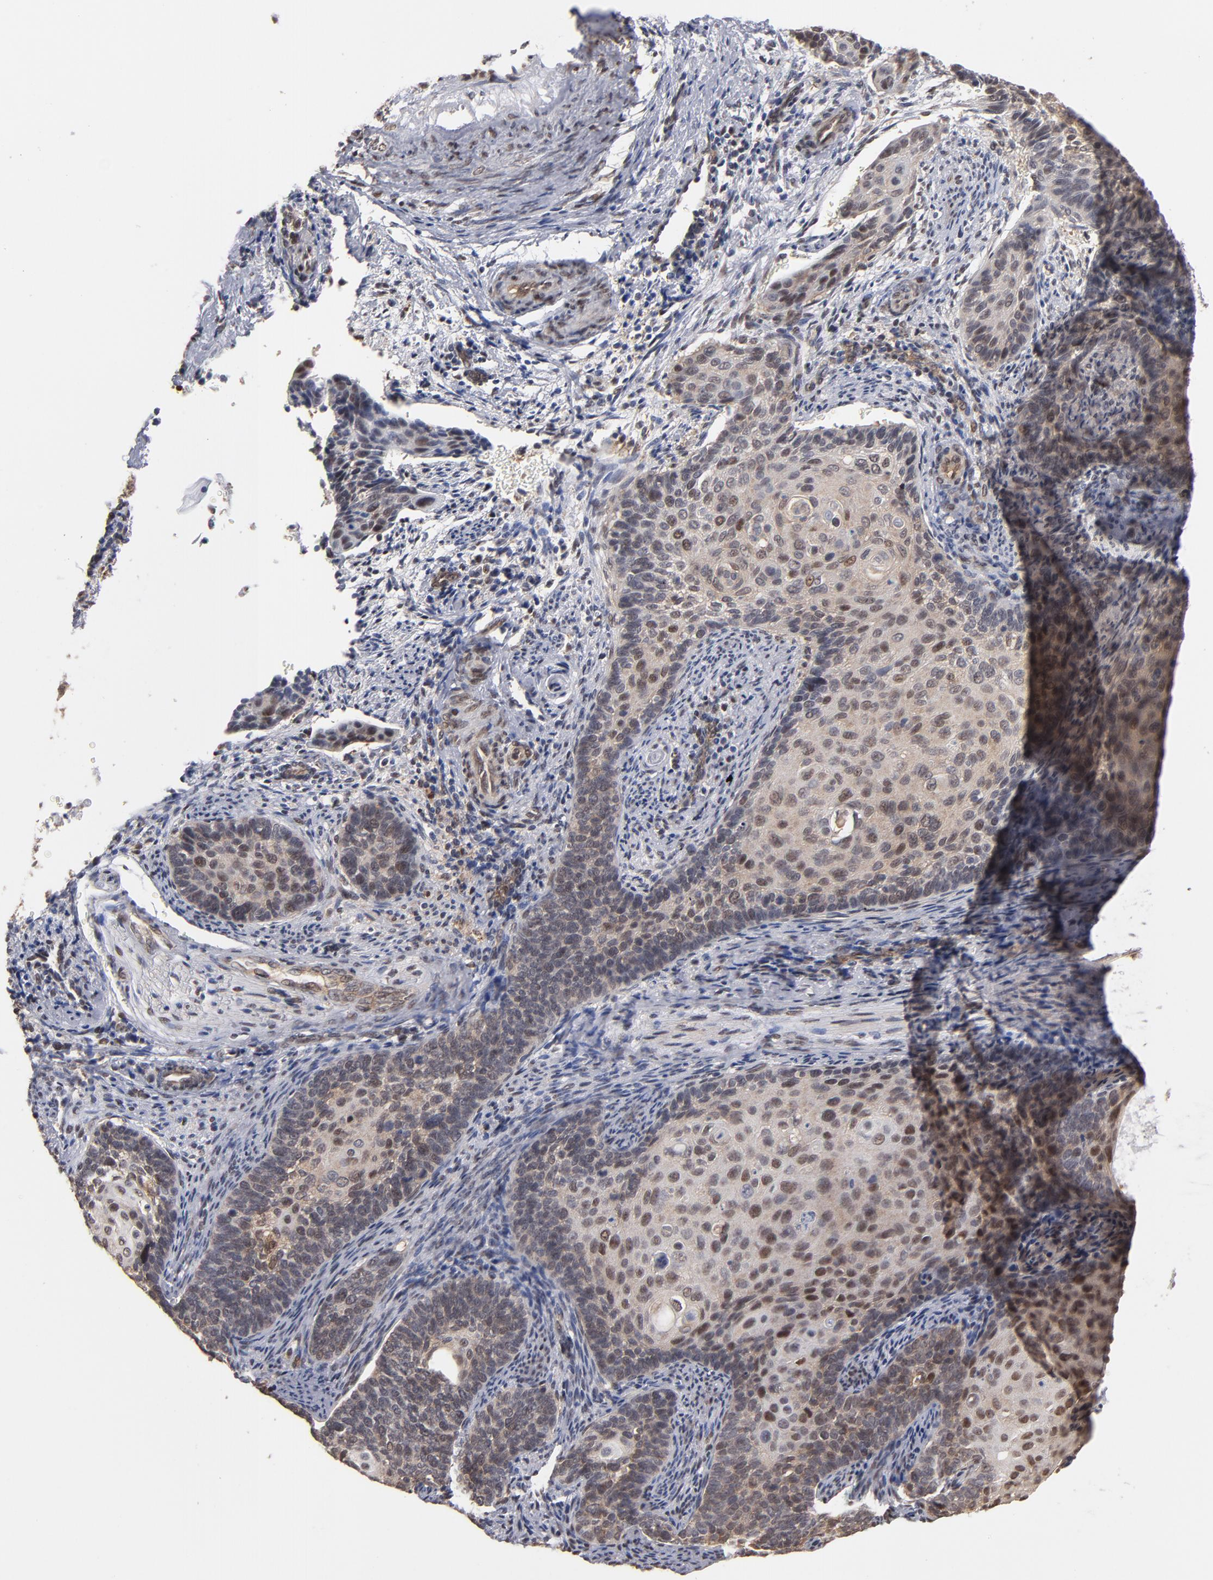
{"staining": {"intensity": "moderate", "quantity": "25%-75%", "location": "cytoplasmic/membranous,nuclear"}, "tissue": "cervical cancer", "cell_type": "Tumor cells", "image_type": "cancer", "snomed": [{"axis": "morphology", "description": "Squamous cell carcinoma, NOS"}, {"axis": "topography", "description": "Cervix"}], "caption": "The immunohistochemical stain labels moderate cytoplasmic/membranous and nuclear positivity in tumor cells of squamous cell carcinoma (cervical) tissue. Nuclei are stained in blue.", "gene": "HUWE1", "patient": {"sex": "female", "age": 33}}